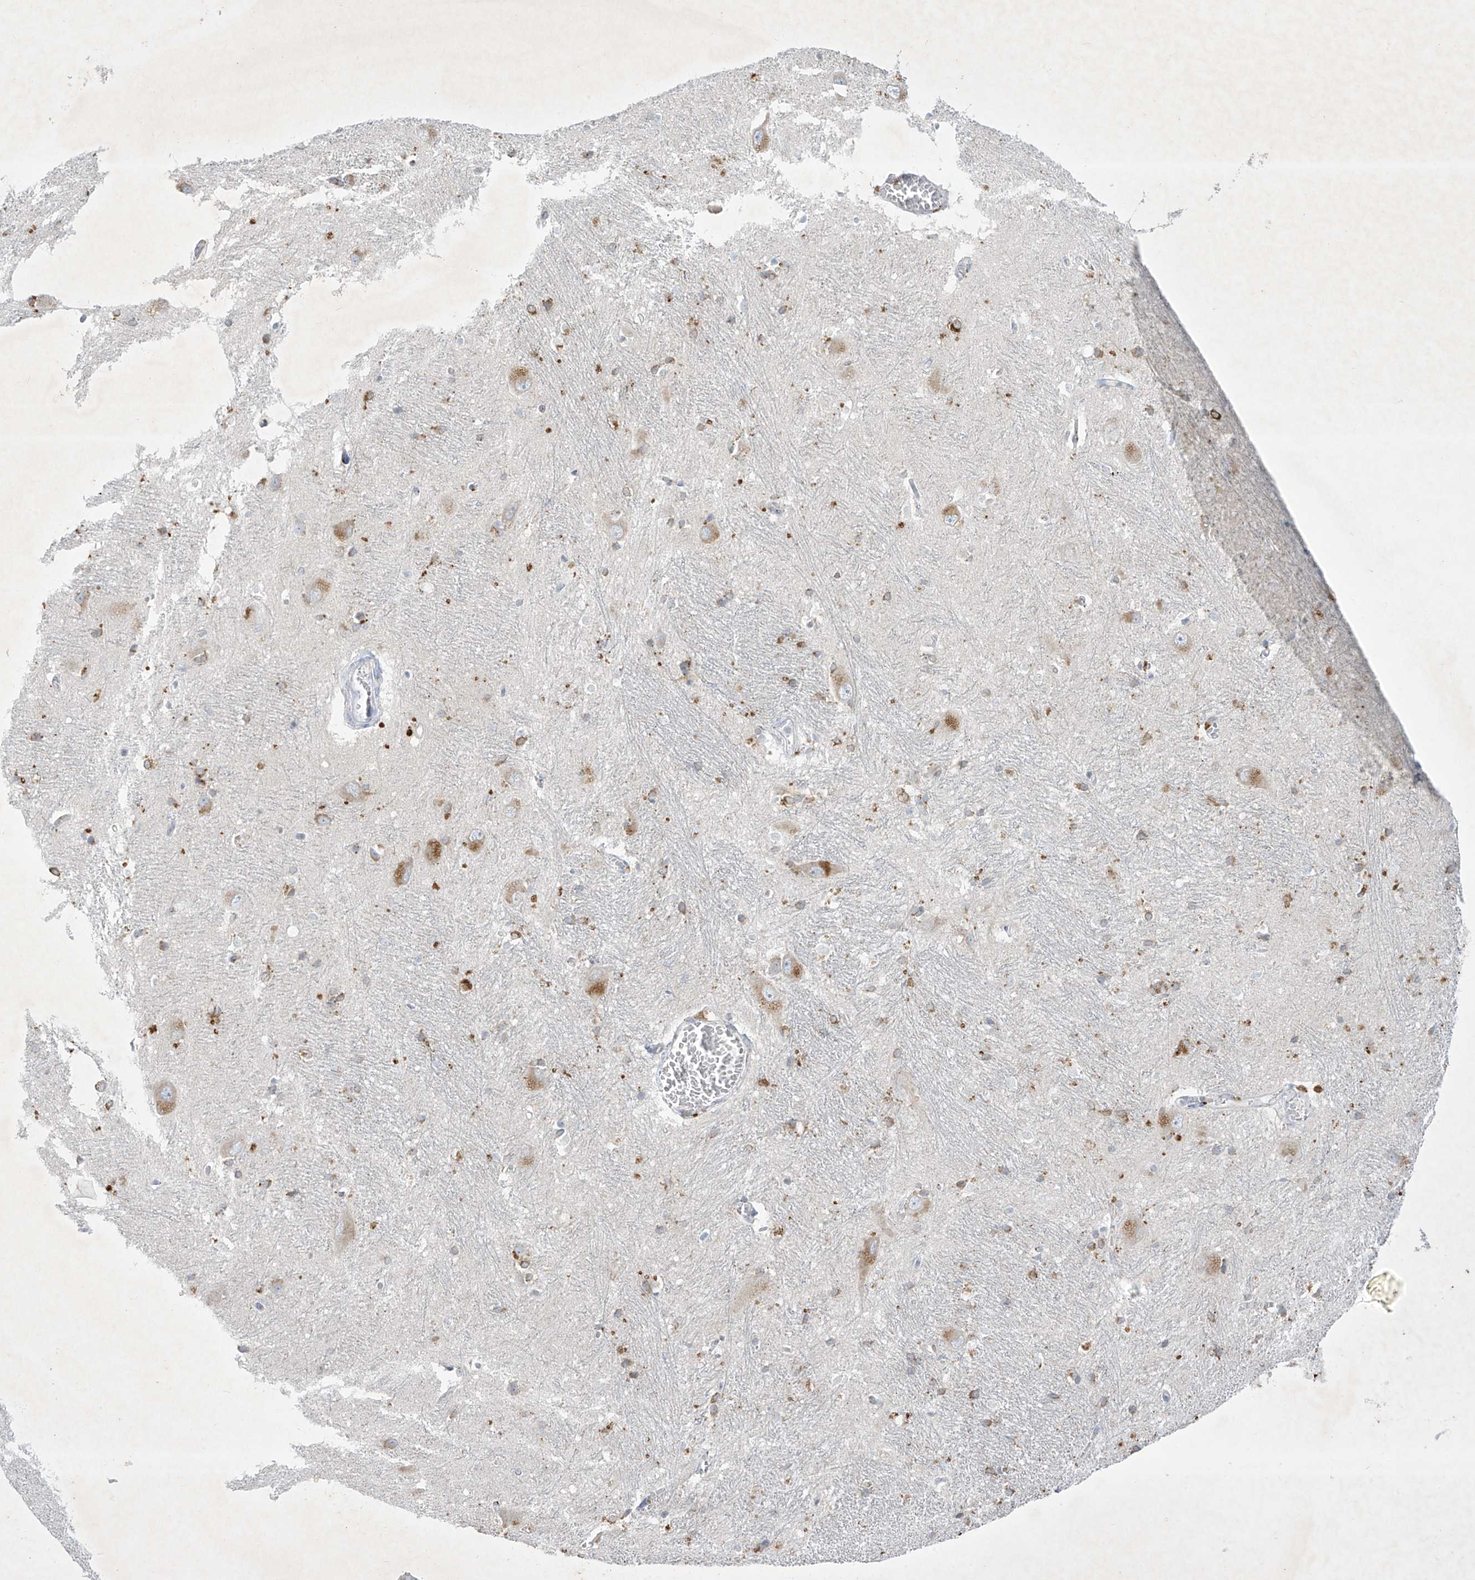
{"staining": {"intensity": "moderate", "quantity": ">75%", "location": "cytoplasmic/membranous"}, "tissue": "caudate", "cell_type": "Glial cells", "image_type": "normal", "snomed": [{"axis": "morphology", "description": "Normal tissue, NOS"}, {"axis": "topography", "description": "Lateral ventricle wall"}], "caption": "Unremarkable caudate reveals moderate cytoplasmic/membranous positivity in about >75% of glial cells.", "gene": "GPR137C", "patient": {"sex": "male", "age": 37}}